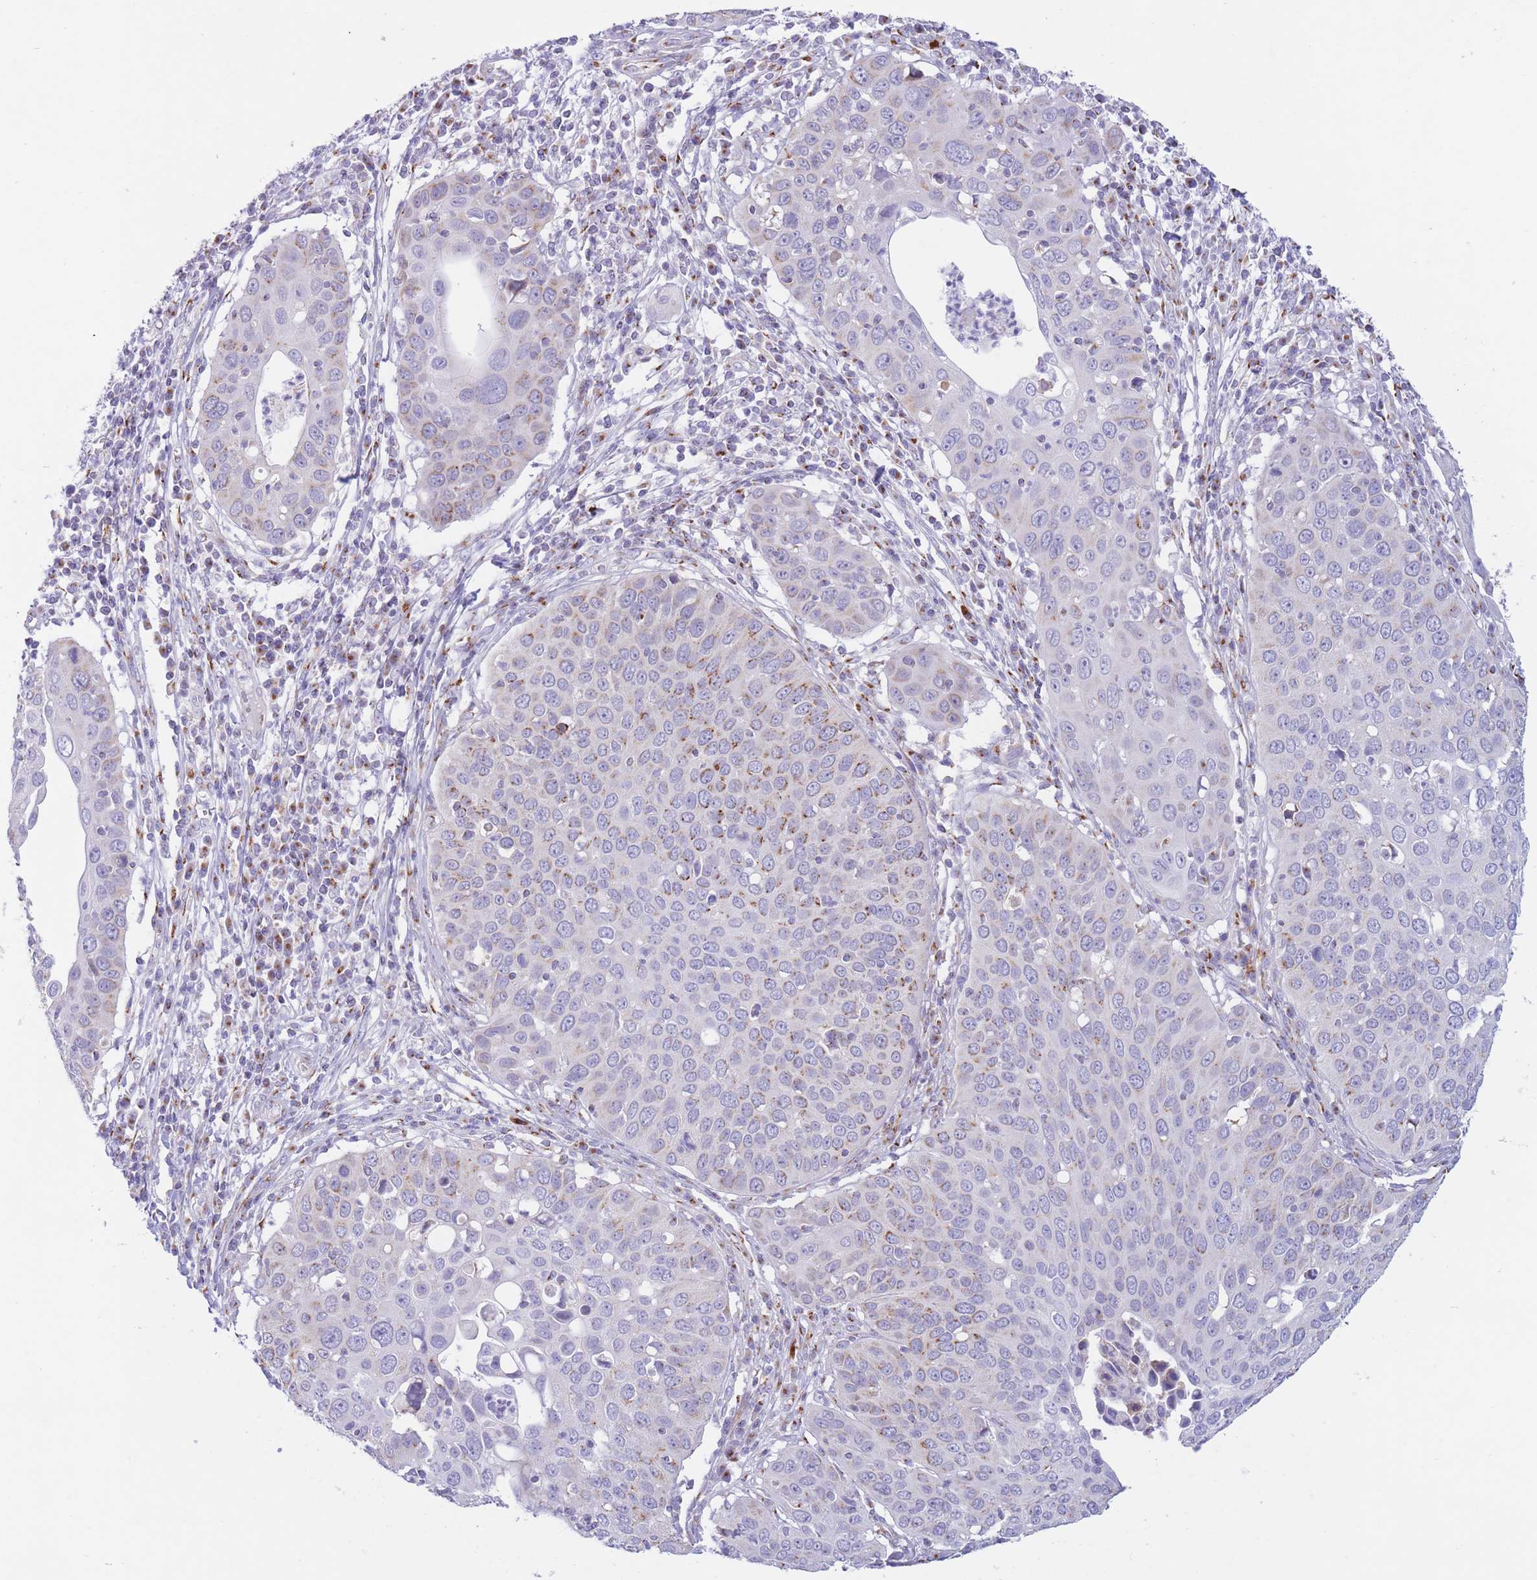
{"staining": {"intensity": "moderate", "quantity": "<25%", "location": "cytoplasmic/membranous"}, "tissue": "cervical cancer", "cell_type": "Tumor cells", "image_type": "cancer", "snomed": [{"axis": "morphology", "description": "Squamous cell carcinoma, NOS"}, {"axis": "topography", "description": "Cervix"}], "caption": "Squamous cell carcinoma (cervical) tissue demonstrates moderate cytoplasmic/membranous positivity in approximately <25% of tumor cells", "gene": "MPND", "patient": {"sex": "female", "age": 36}}